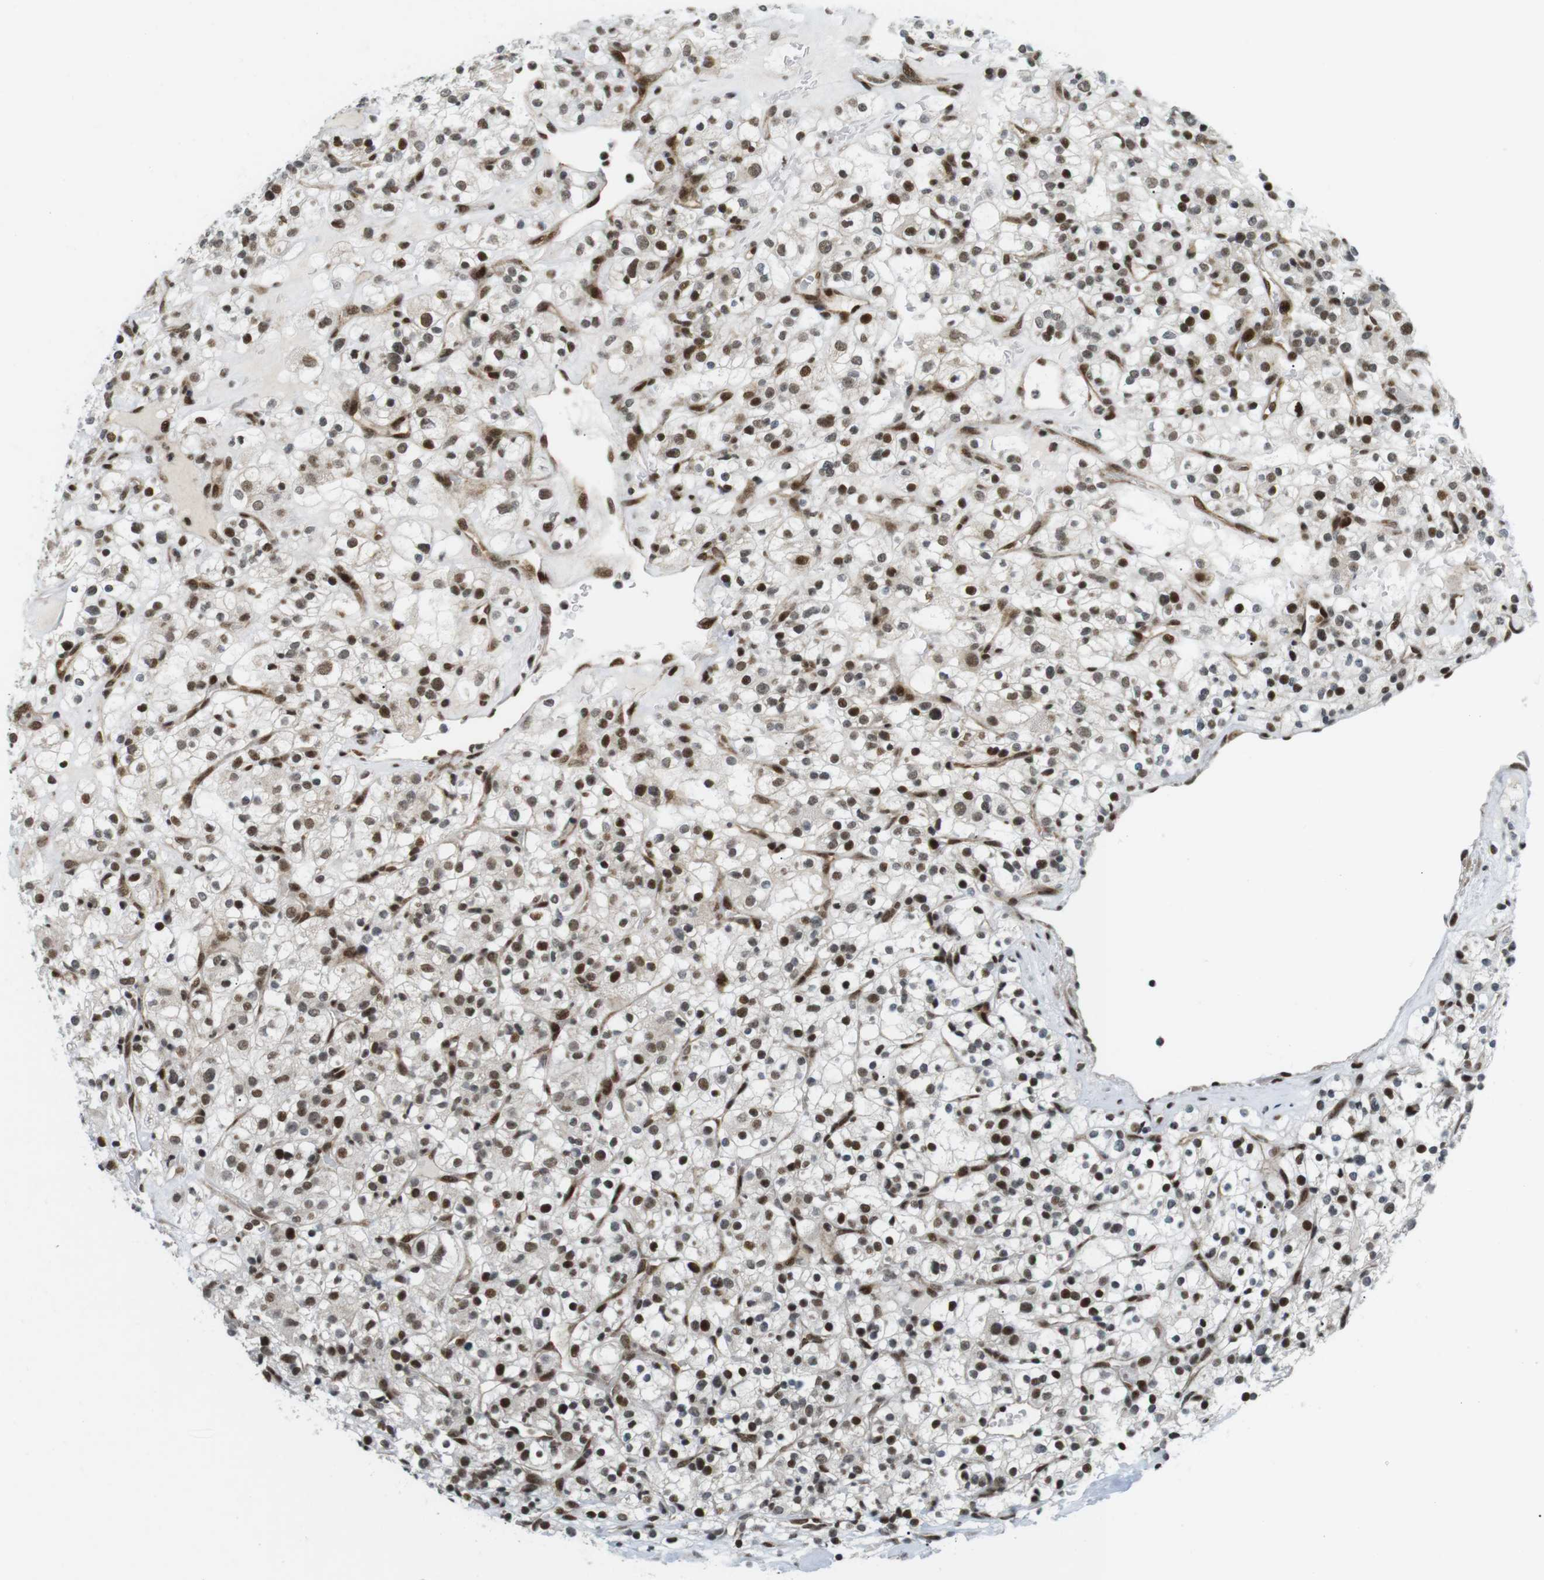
{"staining": {"intensity": "strong", "quantity": "25%-75%", "location": "nuclear"}, "tissue": "renal cancer", "cell_type": "Tumor cells", "image_type": "cancer", "snomed": [{"axis": "morphology", "description": "Normal tissue, NOS"}, {"axis": "morphology", "description": "Adenocarcinoma, NOS"}, {"axis": "topography", "description": "Kidney"}], "caption": "Human renal adenocarcinoma stained for a protein (brown) demonstrates strong nuclear positive positivity in about 25%-75% of tumor cells.", "gene": "CDC27", "patient": {"sex": "female", "age": 72}}